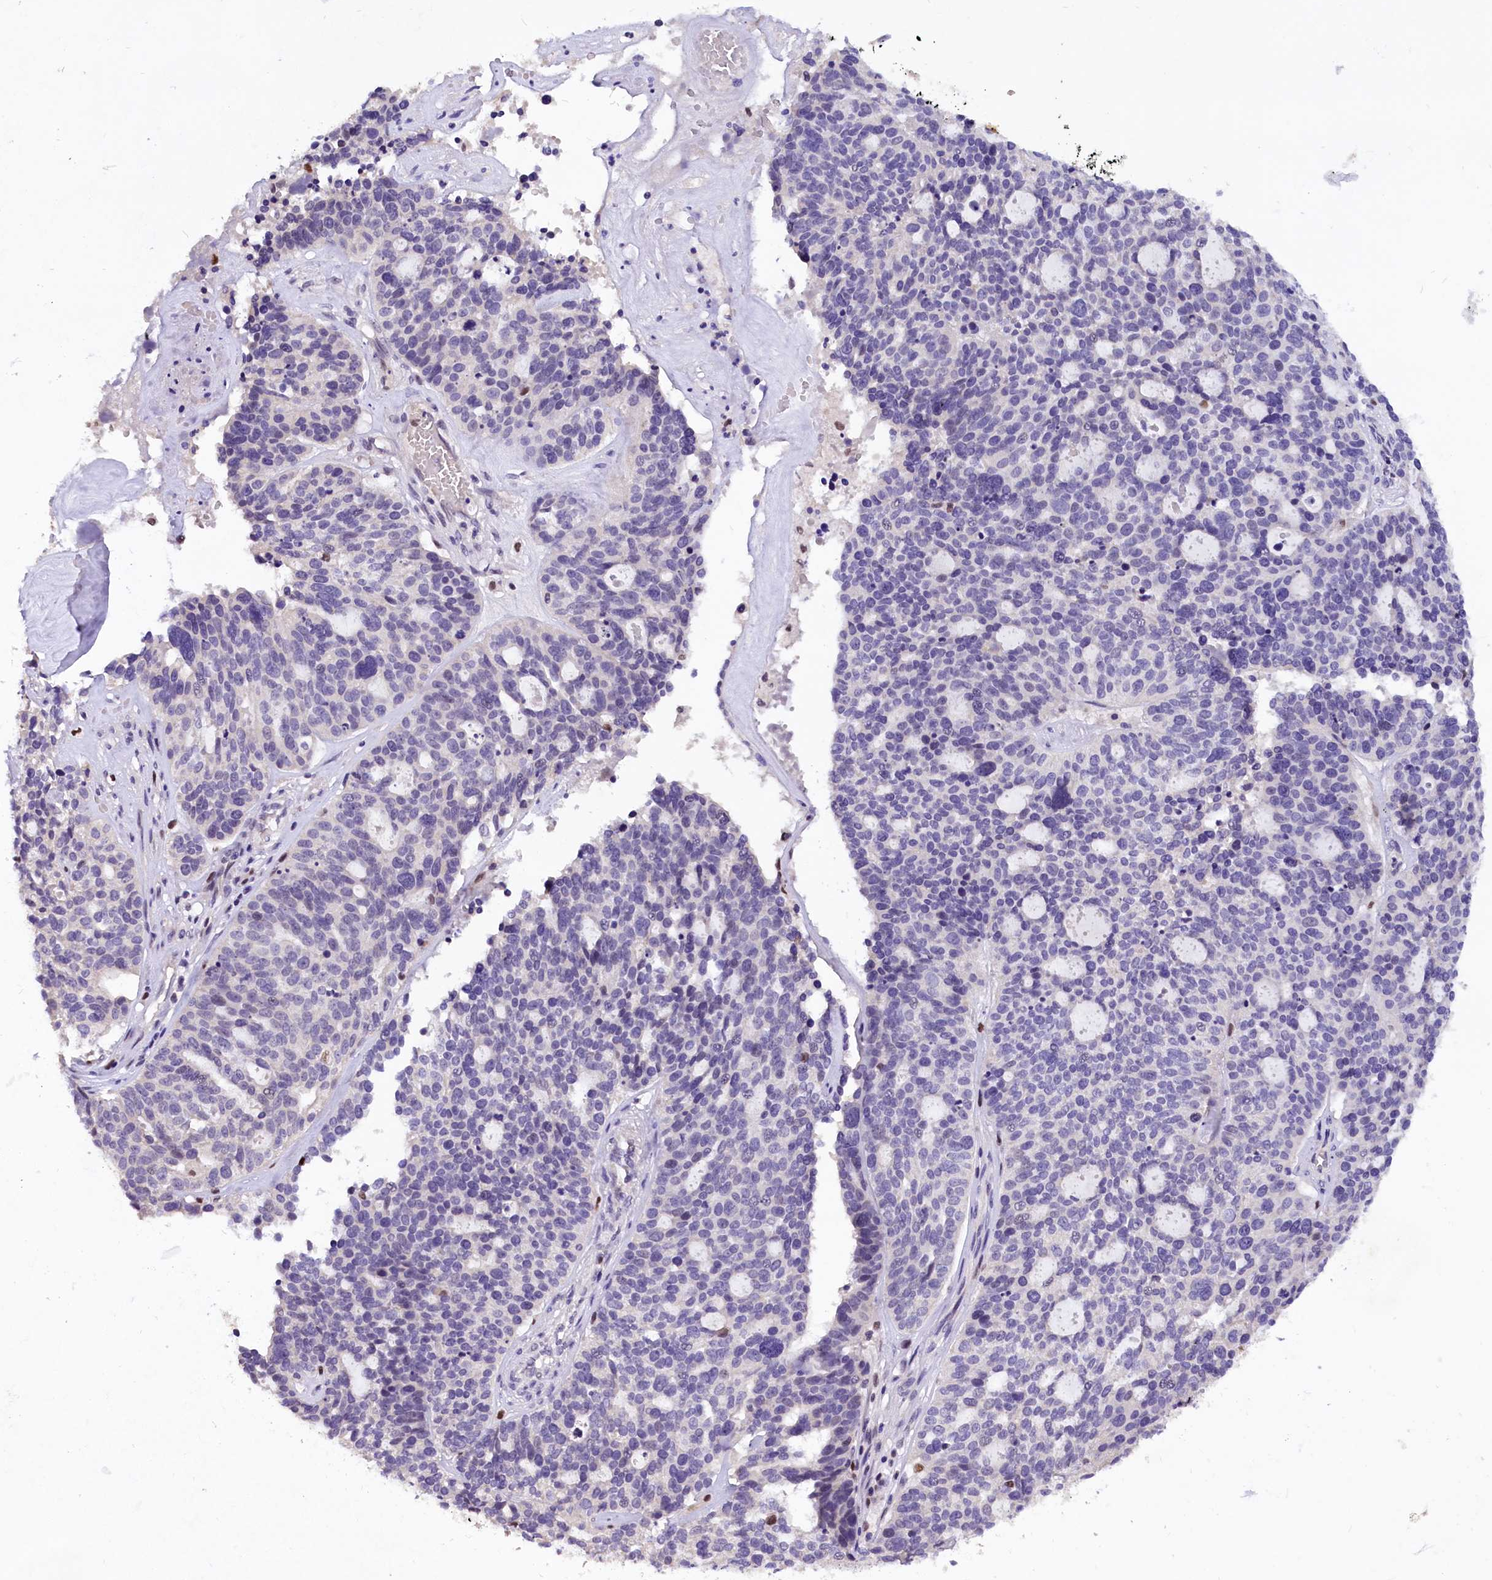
{"staining": {"intensity": "negative", "quantity": "none", "location": "none"}, "tissue": "ovarian cancer", "cell_type": "Tumor cells", "image_type": "cancer", "snomed": [{"axis": "morphology", "description": "Cystadenocarcinoma, serous, NOS"}, {"axis": "topography", "description": "Ovary"}], "caption": "This micrograph is of ovarian cancer (serous cystadenocarcinoma) stained with immunohistochemistry to label a protein in brown with the nuclei are counter-stained blue. There is no positivity in tumor cells.", "gene": "BTBD9", "patient": {"sex": "female", "age": 59}}